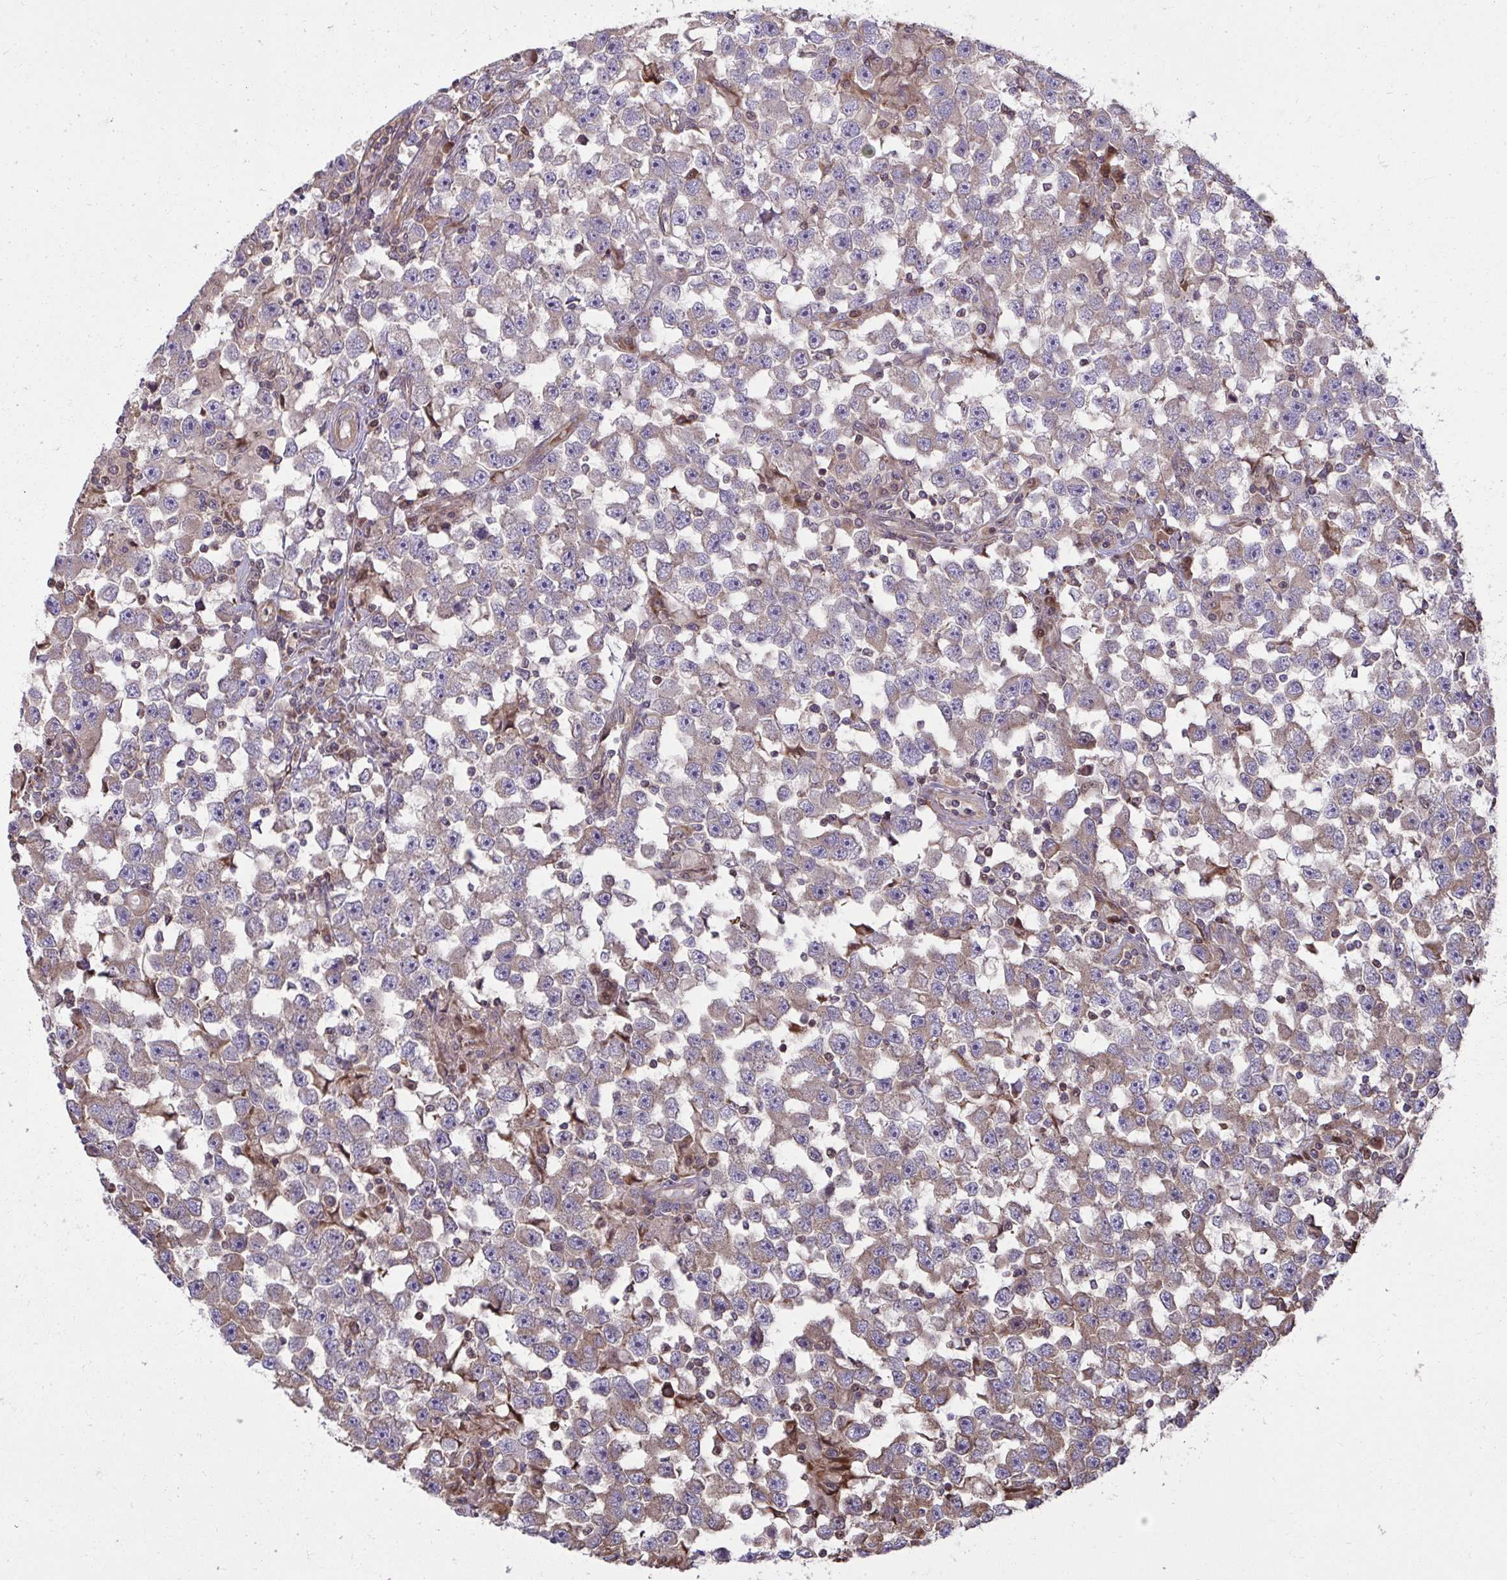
{"staining": {"intensity": "weak", "quantity": "25%-75%", "location": "cytoplasmic/membranous"}, "tissue": "testis cancer", "cell_type": "Tumor cells", "image_type": "cancer", "snomed": [{"axis": "morphology", "description": "Seminoma, NOS"}, {"axis": "topography", "description": "Testis"}], "caption": "A brown stain highlights weak cytoplasmic/membranous staining of a protein in seminoma (testis) tumor cells. (Brightfield microscopy of DAB IHC at high magnification).", "gene": "NMNAT3", "patient": {"sex": "male", "age": 33}}